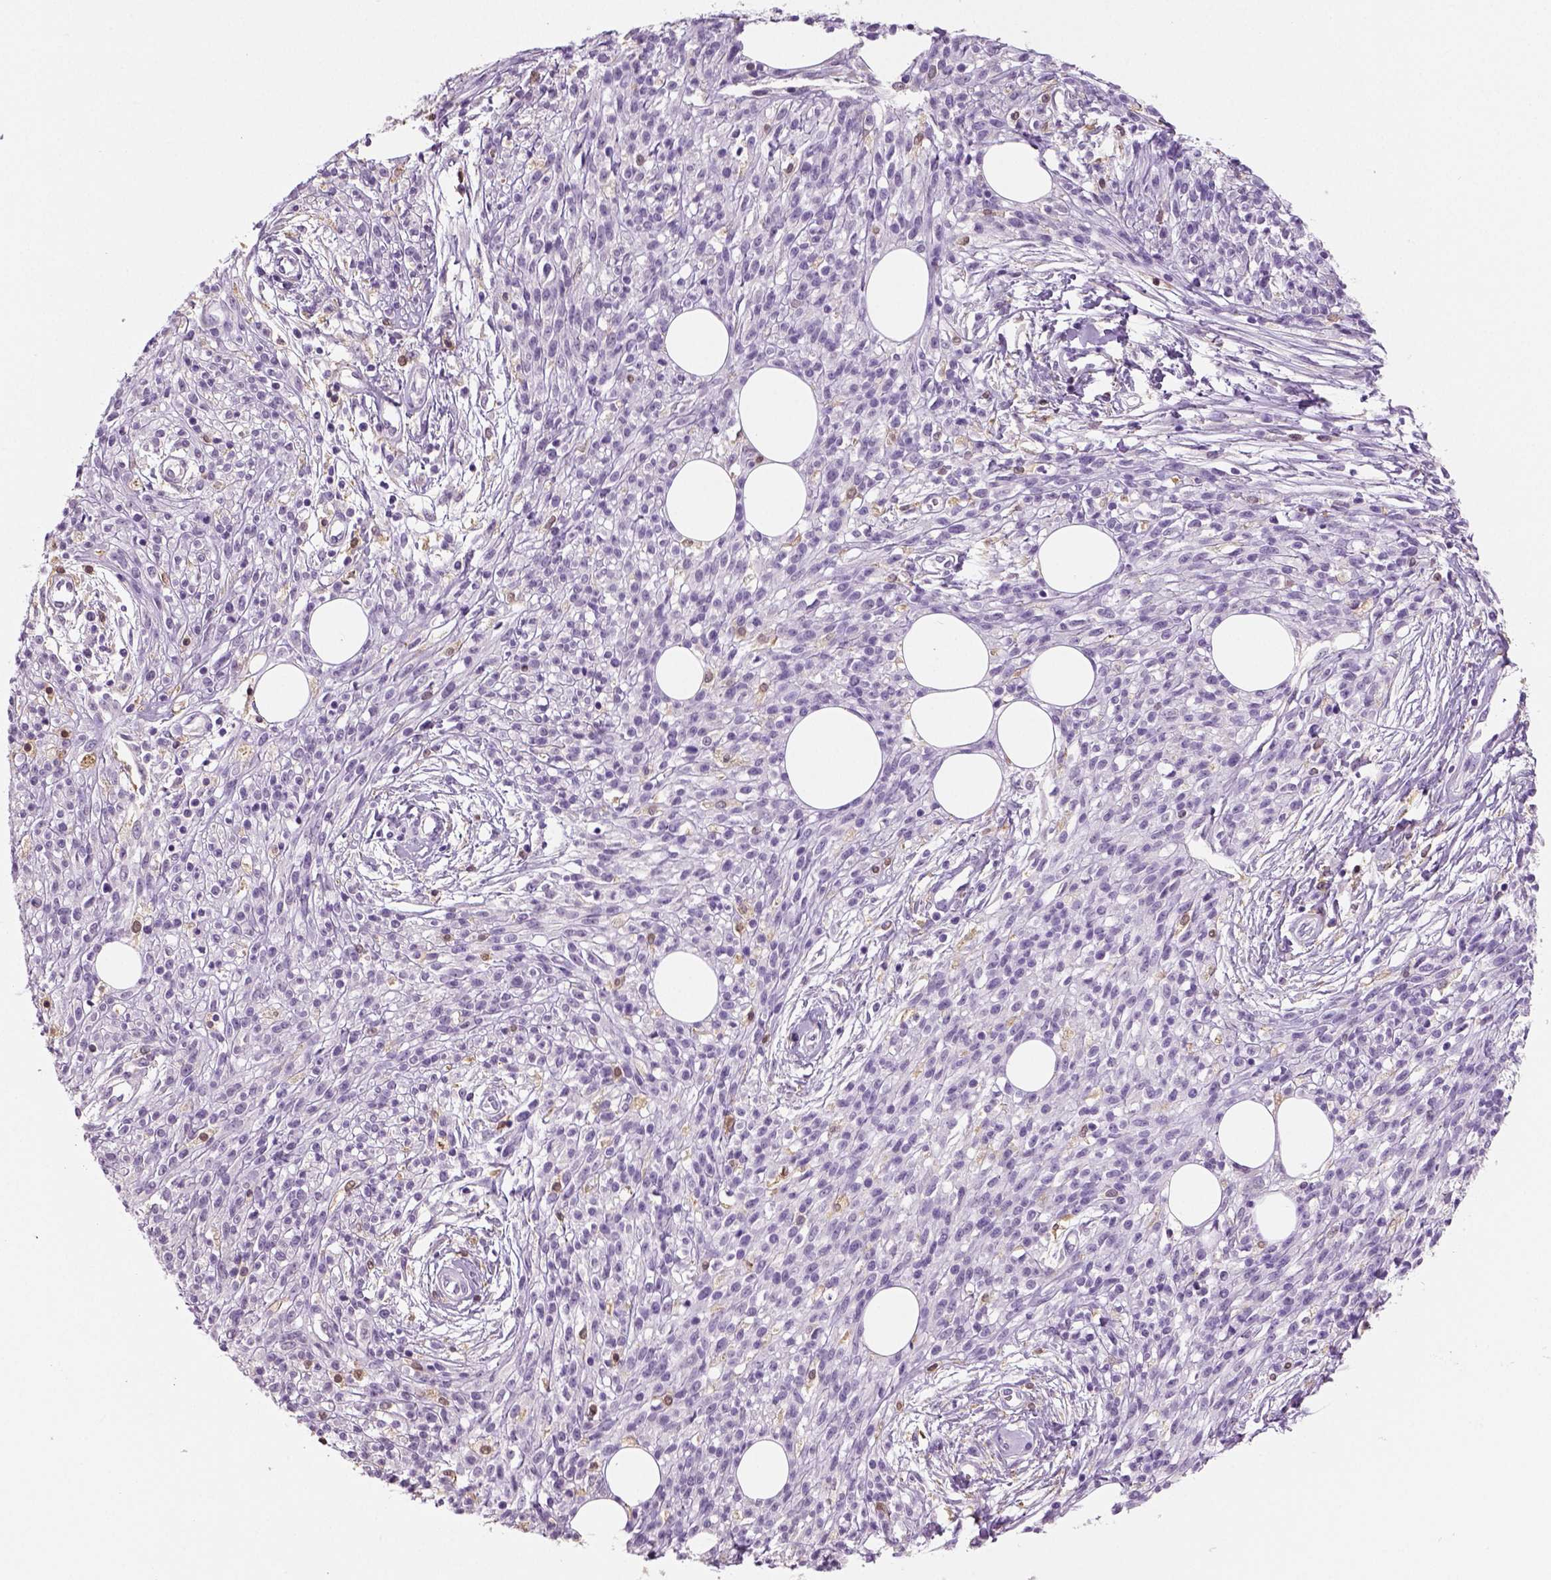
{"staining": {"intensity": "negative", "quantity": "none", "location": "none"}, "tissue": "melanoma", "cell_type": "Tumor cells", "image_type": "cancer", "snomed": [{"axis": "morphology", "description": "Malignant melanoma, NOS"}, {"axis": "topography", "description": "Skin"}, {"axis": "topography", "description": "Skin of trunk"}], "caption": "This is an immunohistochemistry photomicrograph of human malignant melanoma. There is no positivity in tumor cells.", "gene": "NECAB2", "patient": {"sex": "male", "age": 74}}